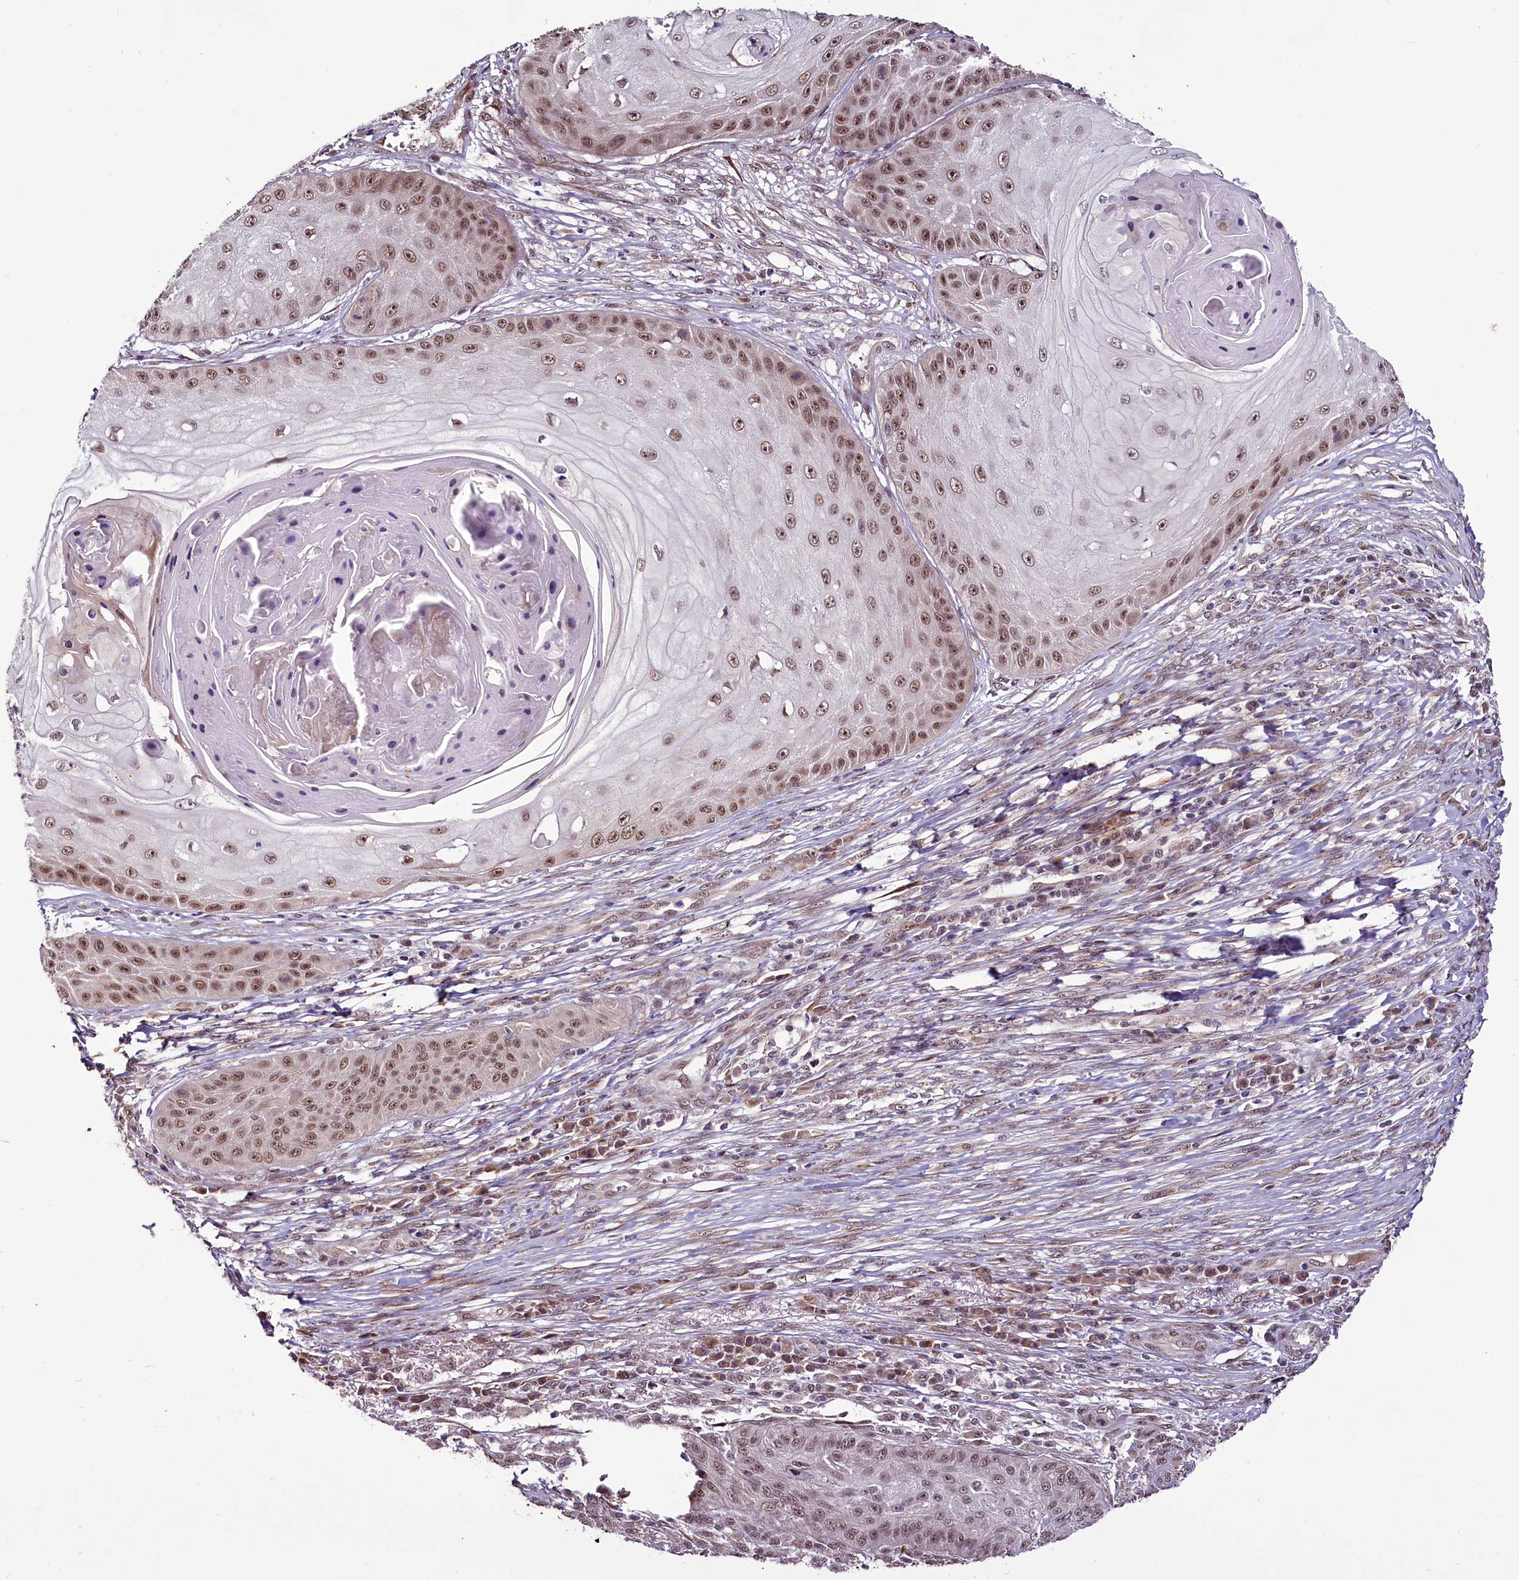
{"staining": {"intensity": "moderate", "quantity": ">75%", "location": "nuclear"}, "tissue": "skin cancer", "cell_type": "Tumor cells", "image_type": "cancer", "snomed": [{"axis": "morphology", "description": "Squamous cell carcinoma, NOS"}, {"axis": "topography", "description": "Skin"}], "caption": "IHC (DAB (3,3'-diaminobenzidine)) staining of human skin squamous cell carcinoma shows moderate nuclear protein expression in about >75% of tumor cells.", "gene": "RPUSD2", "patient": {"sex": "male", "age": 70}}